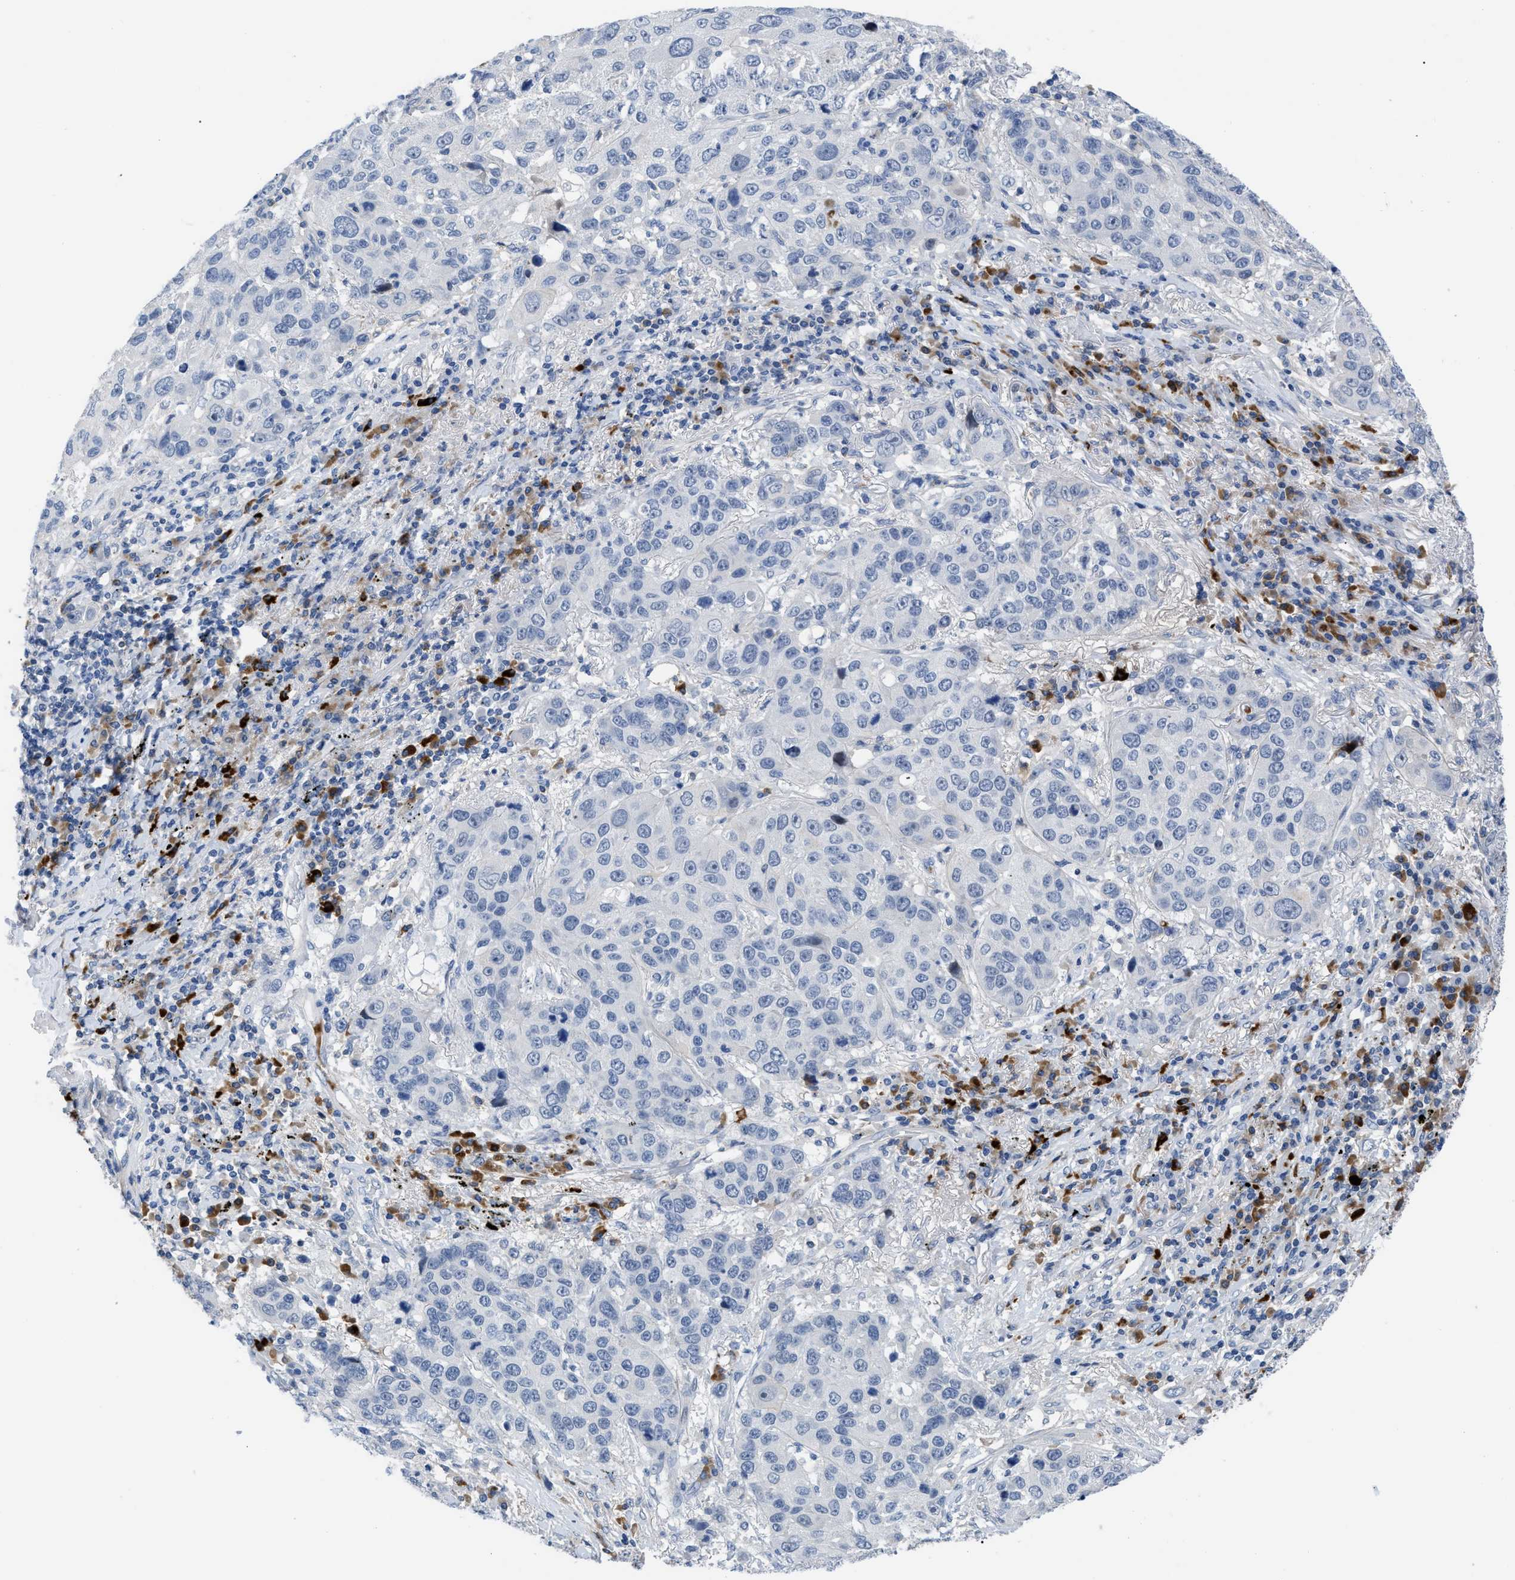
{"staining": {"intensity": "negative", "quantity": "none", "location": "none"}, "tissue": "lung cancer", "cell_type": "Tumor cells", "image_type": "cancer", "snomed": [{"axis": "morphology", "description": "Squamous cell carcinoma, NOS"}, {"axis": "topography", "description": "Lung"}], "caption": "An immunohistochemistry photomicrograph of lung cancer is shown. There is no staining in tumor cells of lung cancer.", "gene": "OR9K2", "patient": {"sex": "male", "age": 57}}